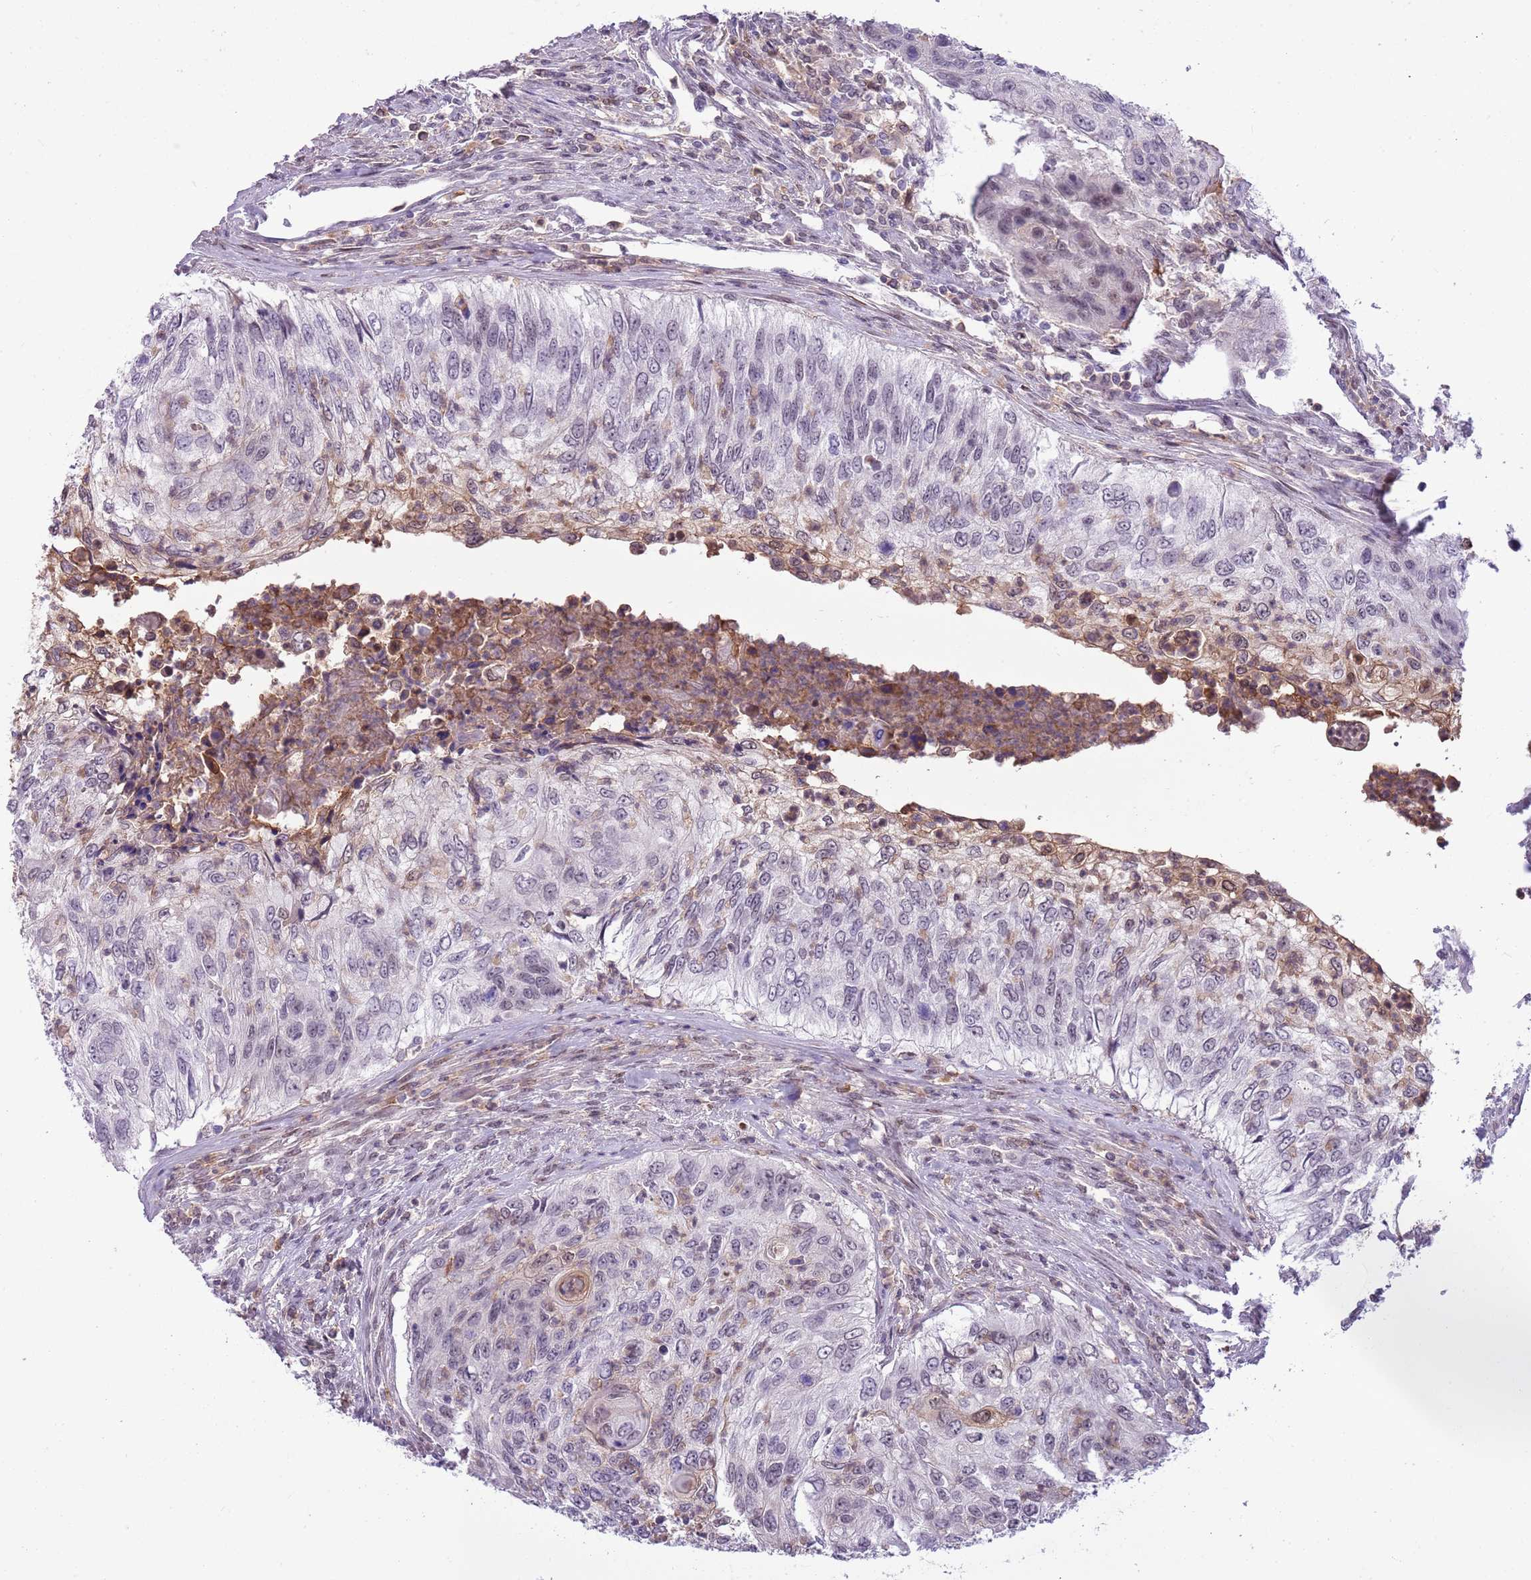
{"staining": {"intensity": "weak", "quantity": "<25%", "location": "nuclear"}, "tissue": "urothelial cancer", "cell_type": "Tumor cells", "image_type": "cancer", "snomed": [{"axis": "morphology", "description": "Urothelial carcinoma, High grade"}, {"axis": "topography", "description": "Urinary bladder"}], "caption": "This is an immunohistochemistry photomicrograph of human urothelial carcinoma (high-grade). There is no staining in tumor cells.", "gene": "DHX32", "patient": {"sex": "female", "age": 60}}